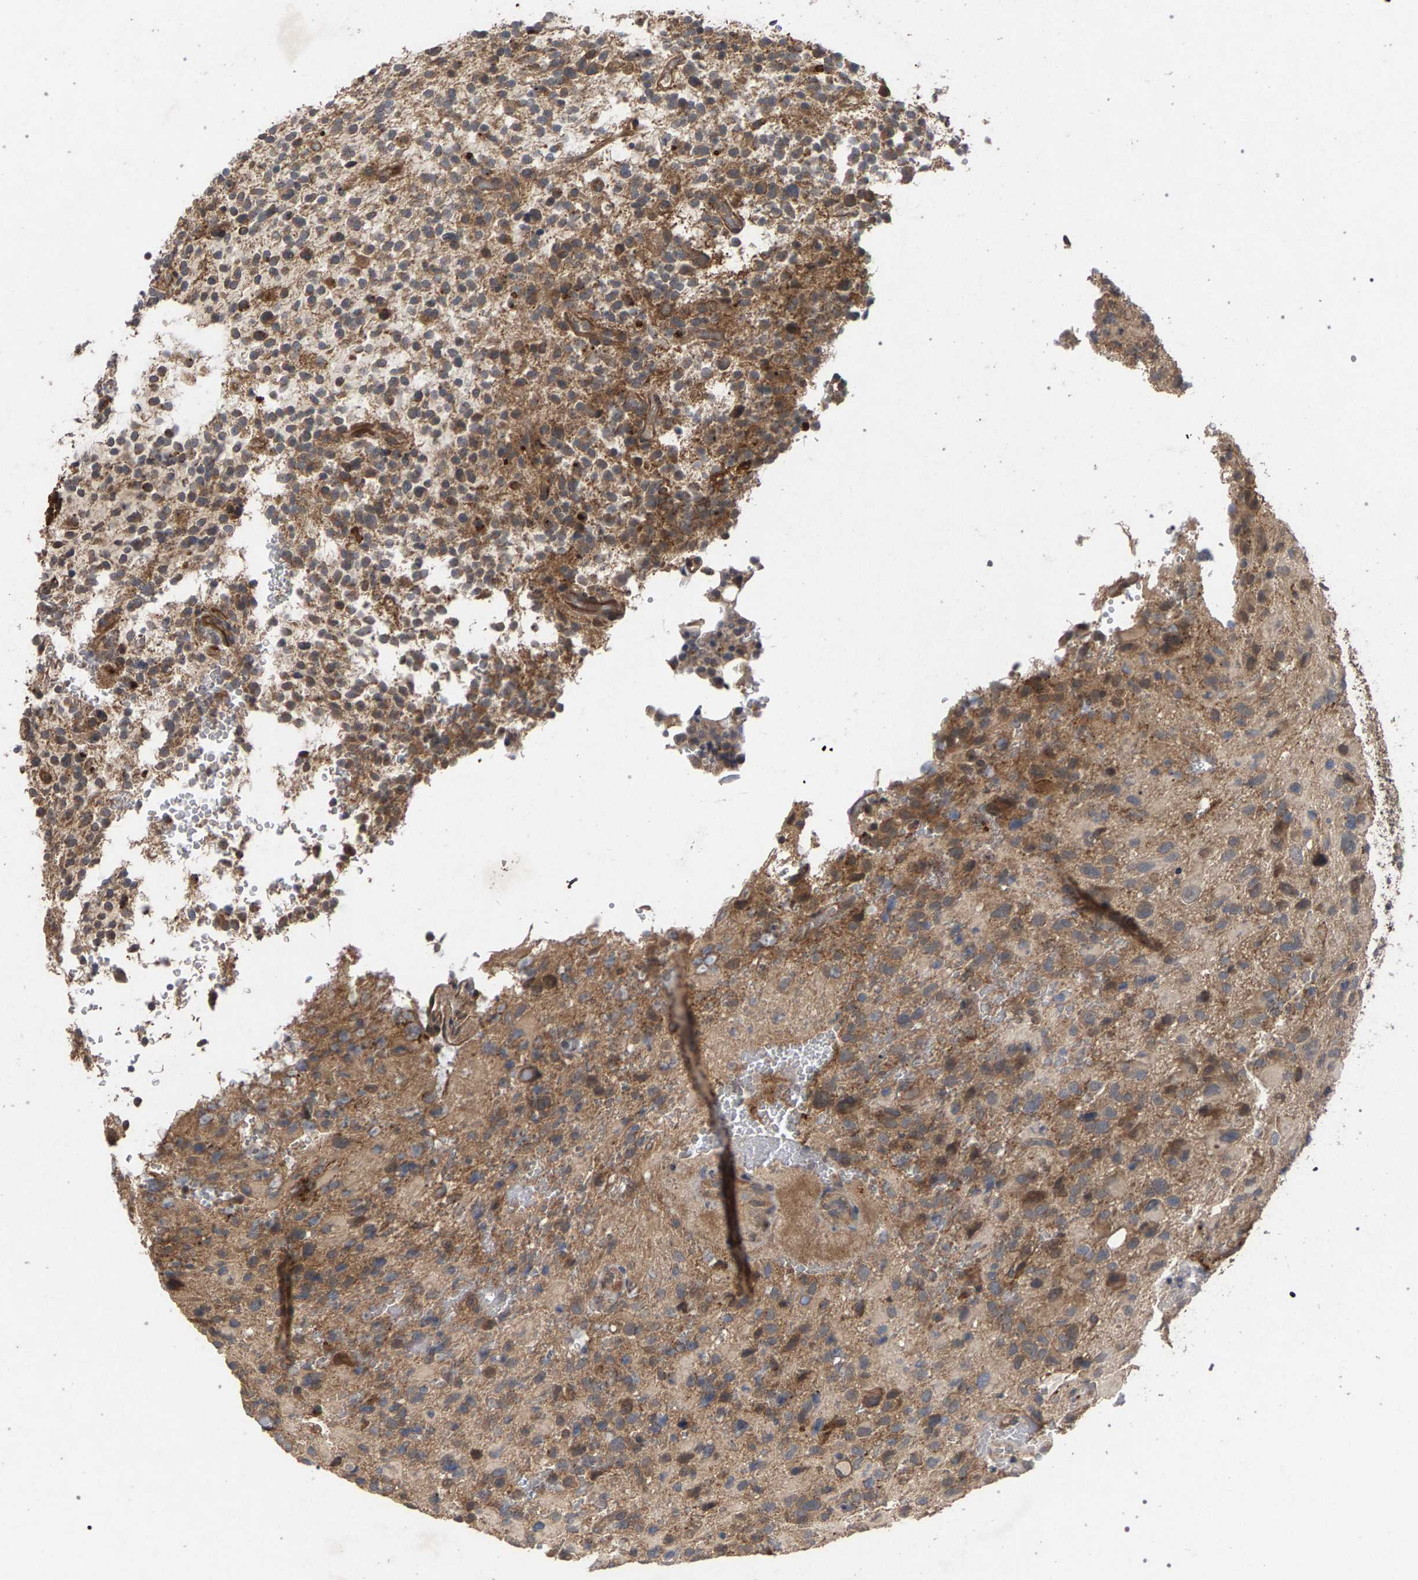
{"staining": {"intensity": "moderate", "quantity": ">75%", "location": "cytoplasmic/membranous"}, "tissue": "glioma", "cell_type": "Tumor cells", "image_type": "cancer", "snomed": [{"axis": "morphology", "description": "Glioma, malignant, High grade"}, {"axis": "topography", "description": "Brain"}], "caption": "Immunohistochemical staining of human glioma shows medium levels of moderate cytoplasmic/membranous expression in about >75% of tumor cells.", "gene": "SLC4A4", "patient": {"sex": "male", "age": 48}}